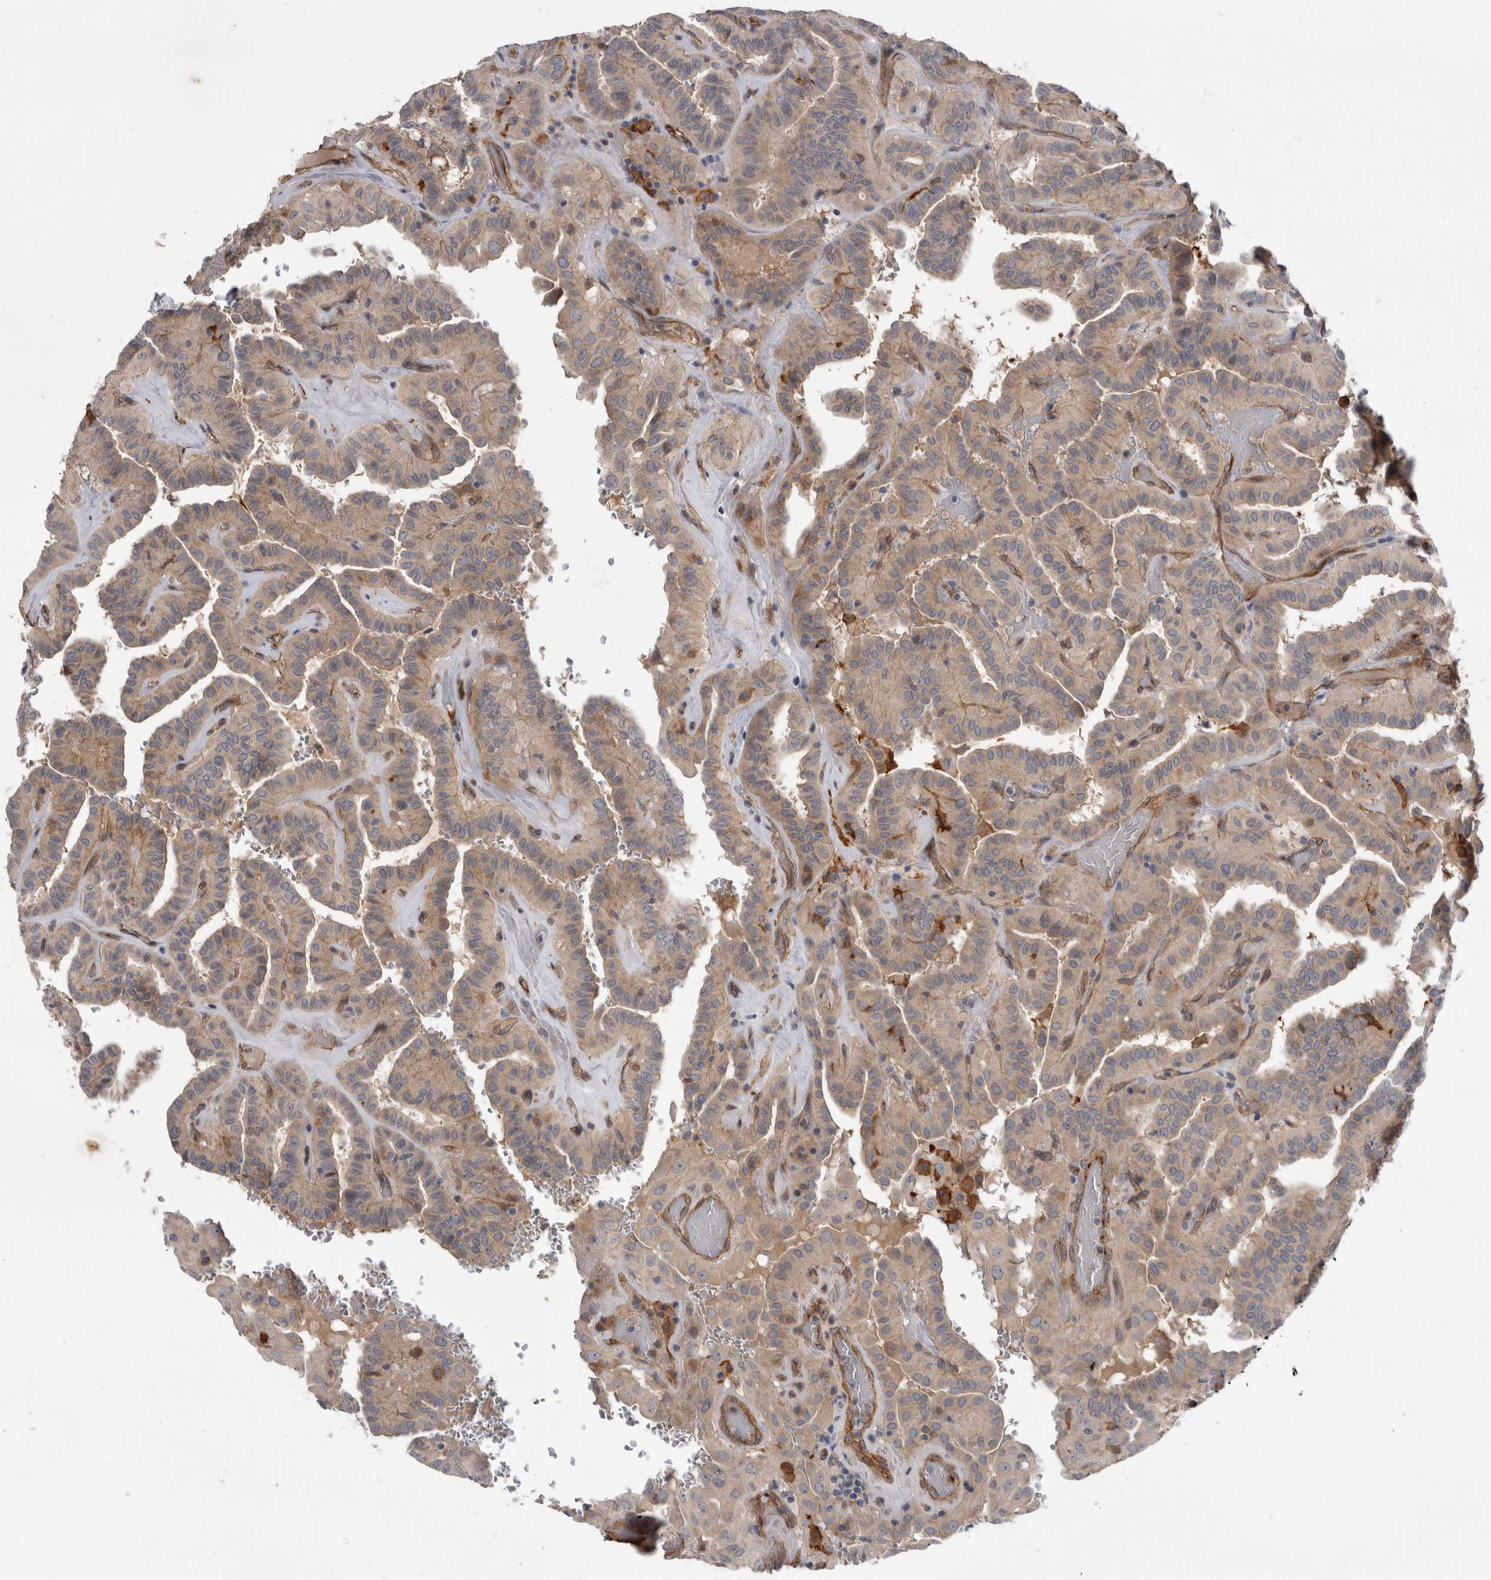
{"staining": {"intensity": "moderate", "quantity": ">75%", "location": "cytoplasmic/membranous"}, "tissue": "thyroid cancer", "cell_type": "Tumor cells", "image_type": "cancer", "snomed": [{"axis": "morphology", "description": "Papillary adenocarcinoma, NOS"}, {"axis": "topography", "description": "Thyroid gland"}], "caption": "A brown stain shows moderate cytoplasmic/membranous expression of a protein in thyroid cancer tumor cells.", "gene": "ANKFY1", "patient": {"sex": "male", "age": 77}}